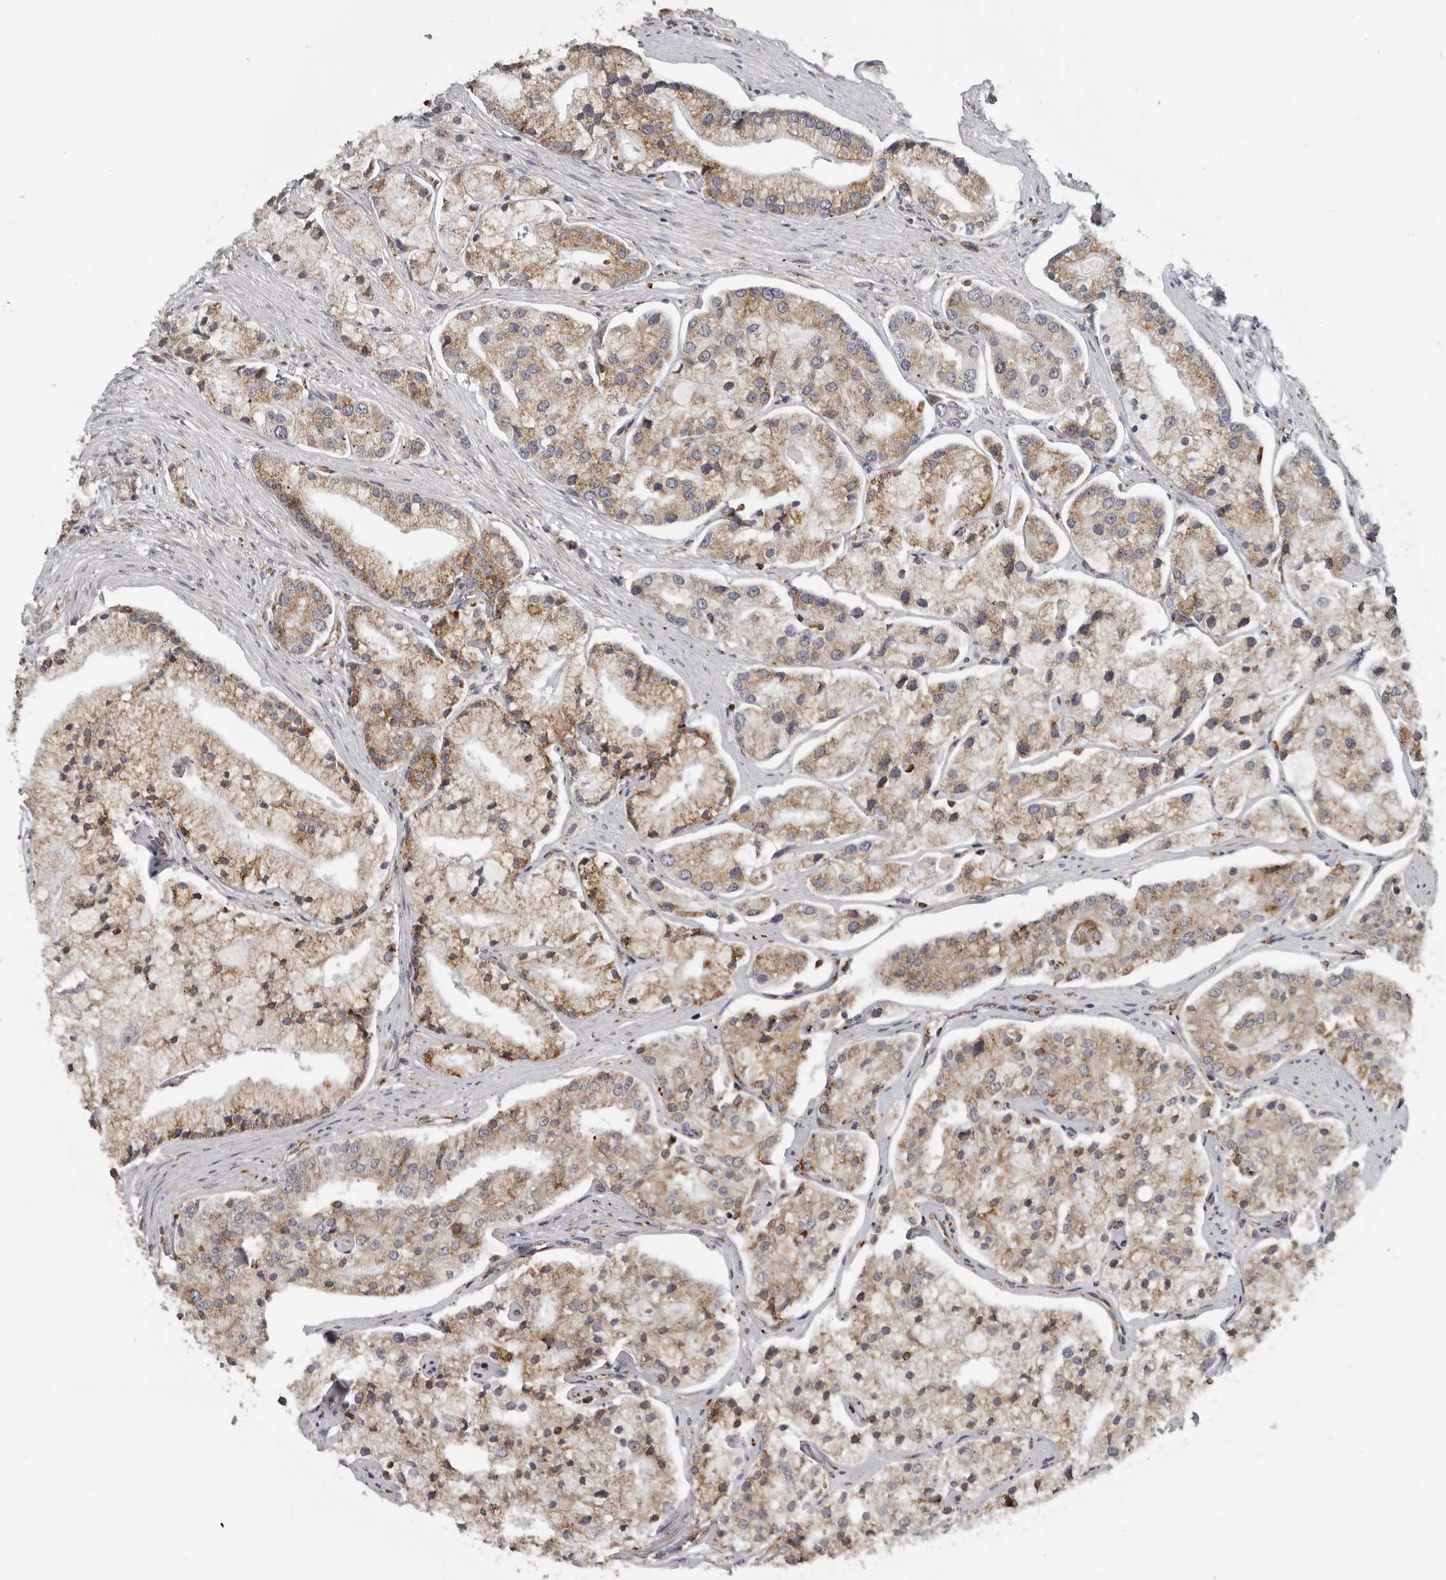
{"staining": {"intensity": "moderate", "quantity": ">75%", "location": "cytoplasmic/membranous"}, "tissue": "prostate cancer", "cell_type": "Tumor cells", "image_type": "cancer", "snomed": [{"axis": "morphology", "description": "Adenocarcinoma, High grade"}, {"axis": "topography", "description": "Prostate"}], "caption": "A high-resolution micrograph shows immunohistochemistry staining of high-grade adenocarcinoma (prostate), which displays moderate cytoplasmic/membranous positivity in about >75% of tumor cells.", "gene": "ALPK2", "patient": {"sex": "male", "age": 50}}